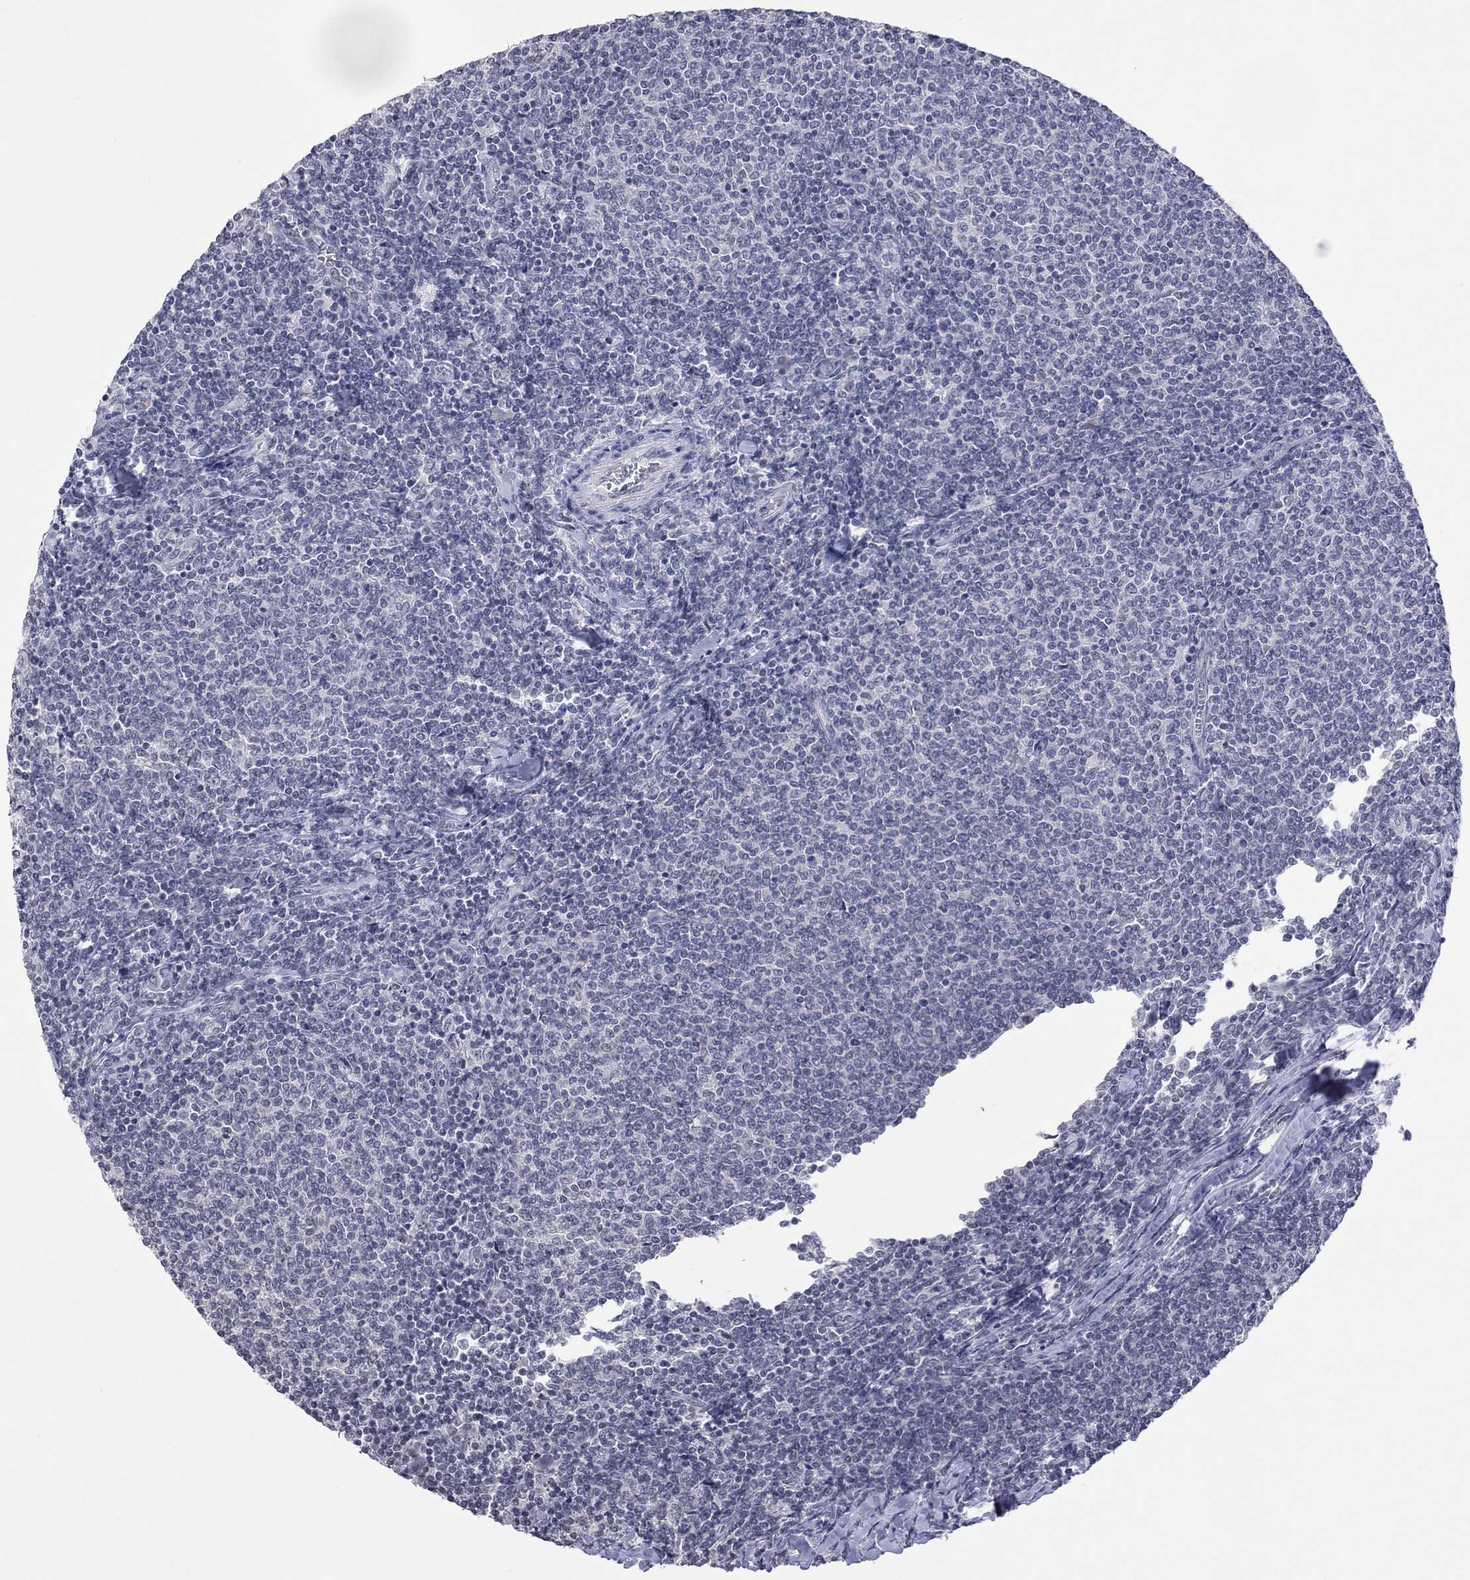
{"staining": {"intensity": "negative", "quantity": "none", "location": "none"}, "tissue": "lymphoma", "cell_type": "Tumor cells", "image_type": "cancer", "snomed": [{"axis": "morphology", "description": "Malignant lymphoma, non-Hodgkin's type, Low grade"}, {"axis": "topography", "description": "Lymph node"}], "caption": "Lymphoma was stained to show a protein in brown. There is no significant positivity in tumor cells.", "gene": "TMEM143", "patient": {"sex": "male", "age": 52}}